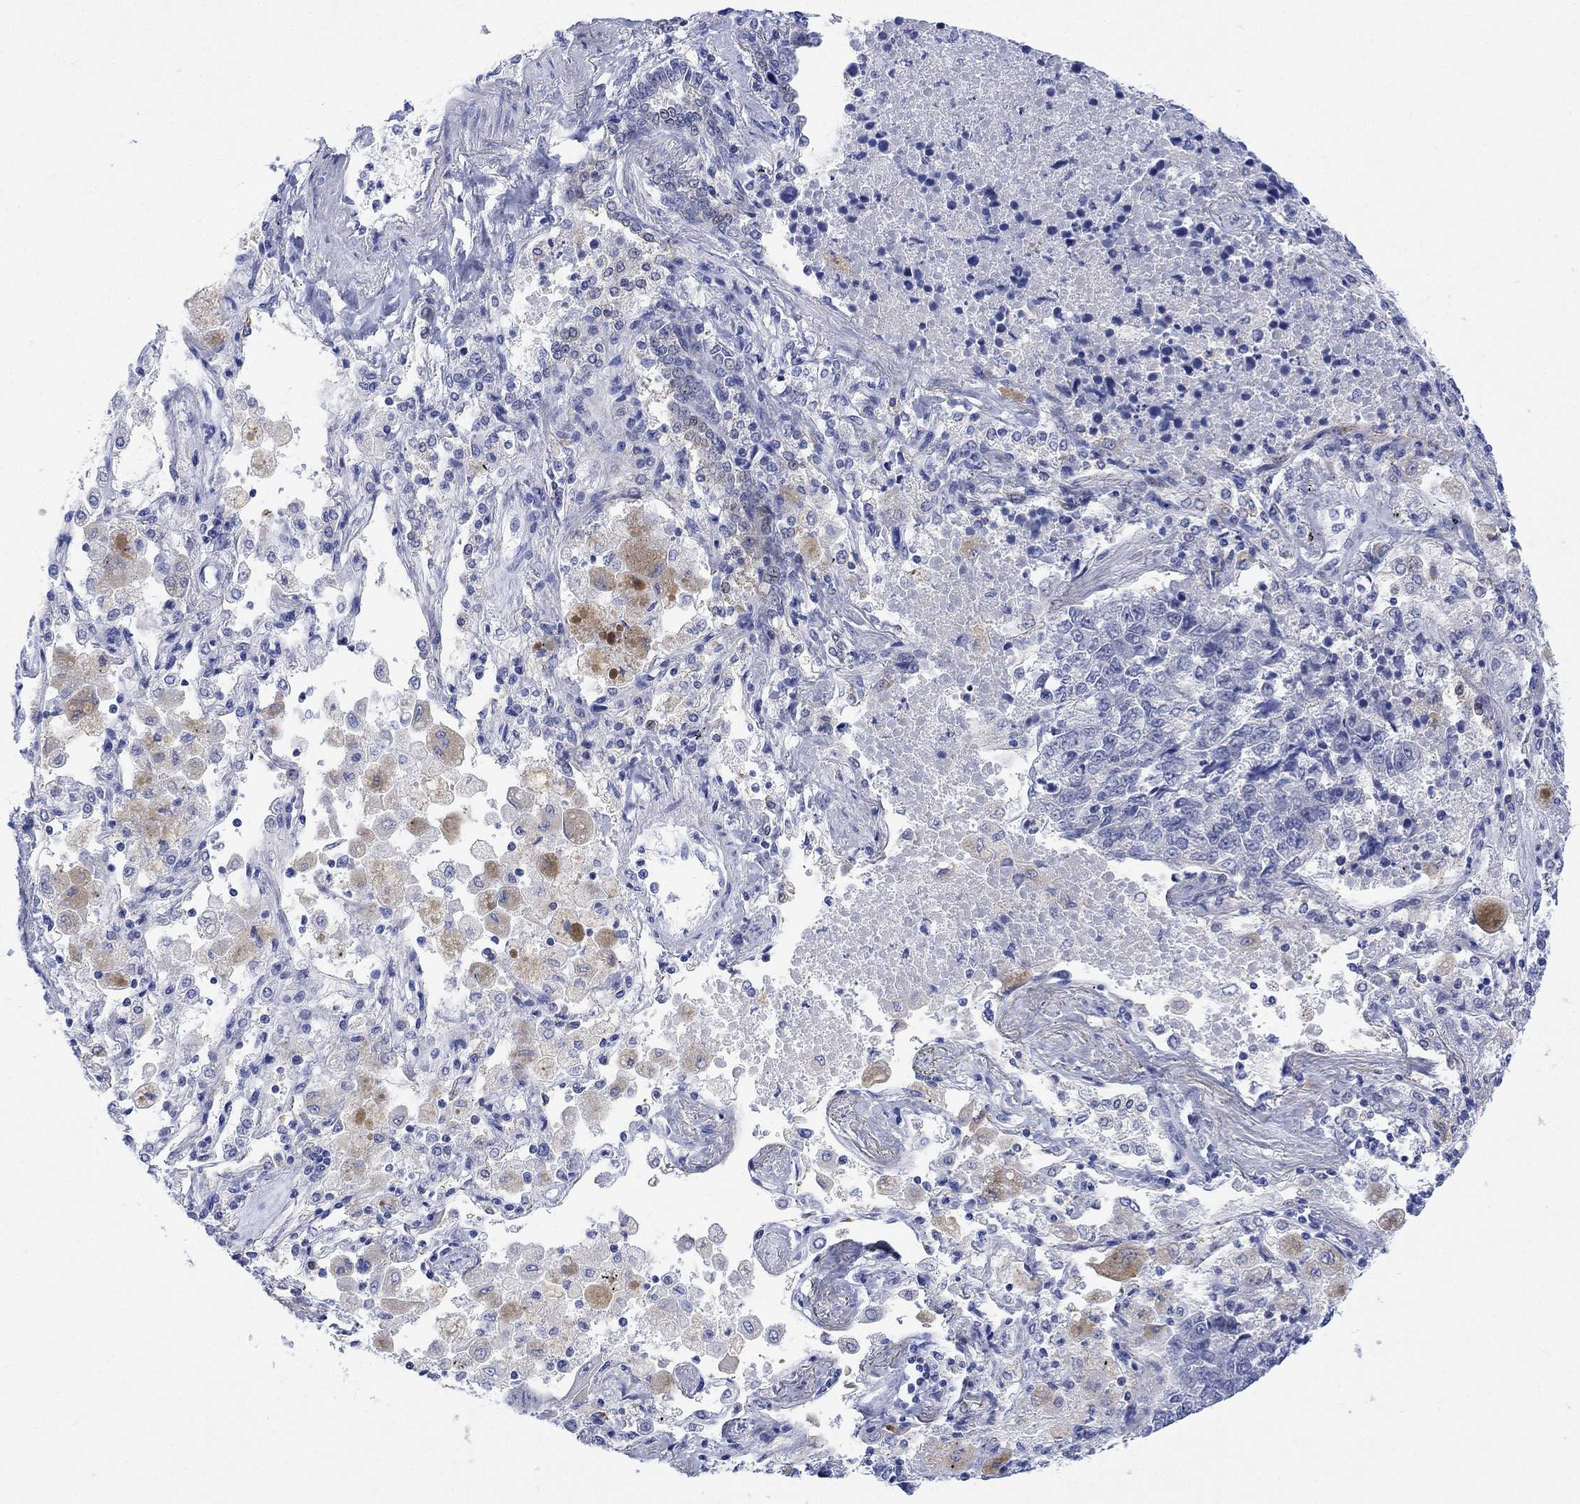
{"staining": {"intensity": "negative", "quantity": "none", "location": "none"}, "tissue": "lung cancer", "cell_type": "Tumor cells", "image_type": "cancer", "snomed": [{"axis": "morphology", "description": "Adenocarcinoma, NOS"}, {"axis": "topography", "description": "Lung"}], "caption": "Immunohistochemical staining of lung adenocarcinoma demonstrates no significant positivity in tumor cells.", "gene": "MYL1", "patient": {"sex": "male", "age": 49}}